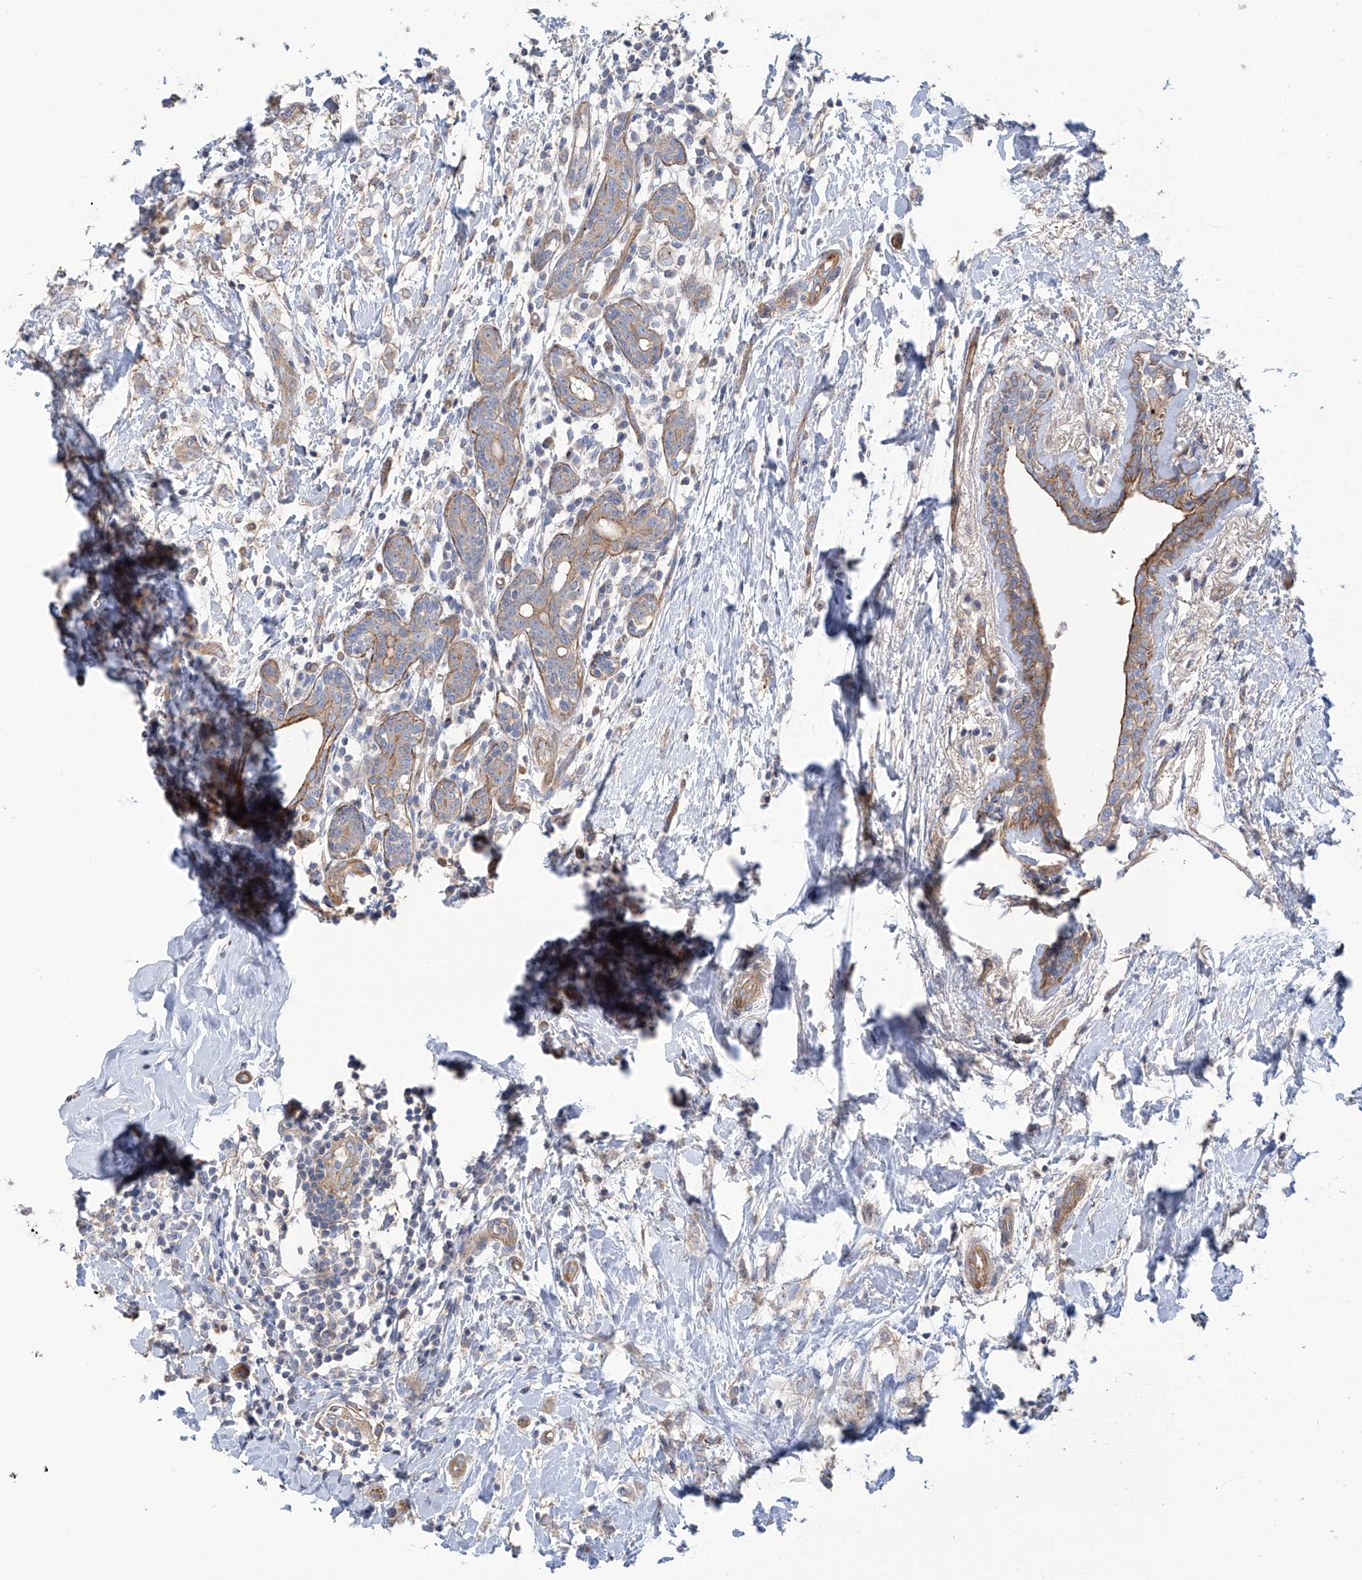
{"staining": {"intensity": "weak", "quantity": "25%-75%", "location": "cytoplasmic/membranous"}, "tissue": "breast cancer", "cell_type": "Tumor cells", "image_type": "cancer", "snomed": [{"axis": "morphology", "description": "Normal tissue, NOS"}, {"axis": "morphology", "description": "Lobular carcinoma"}, {"axis": "topography", "description": "Breast"}], "caption": "Immunohistochemical staining of human breast cancer exhibits low levels of weak cytoplasmic/membranous protein expression in about 25%-75% of tumor cells.", "gene": "TMEM209", "patient": {"sex": "female", "age": 47}}